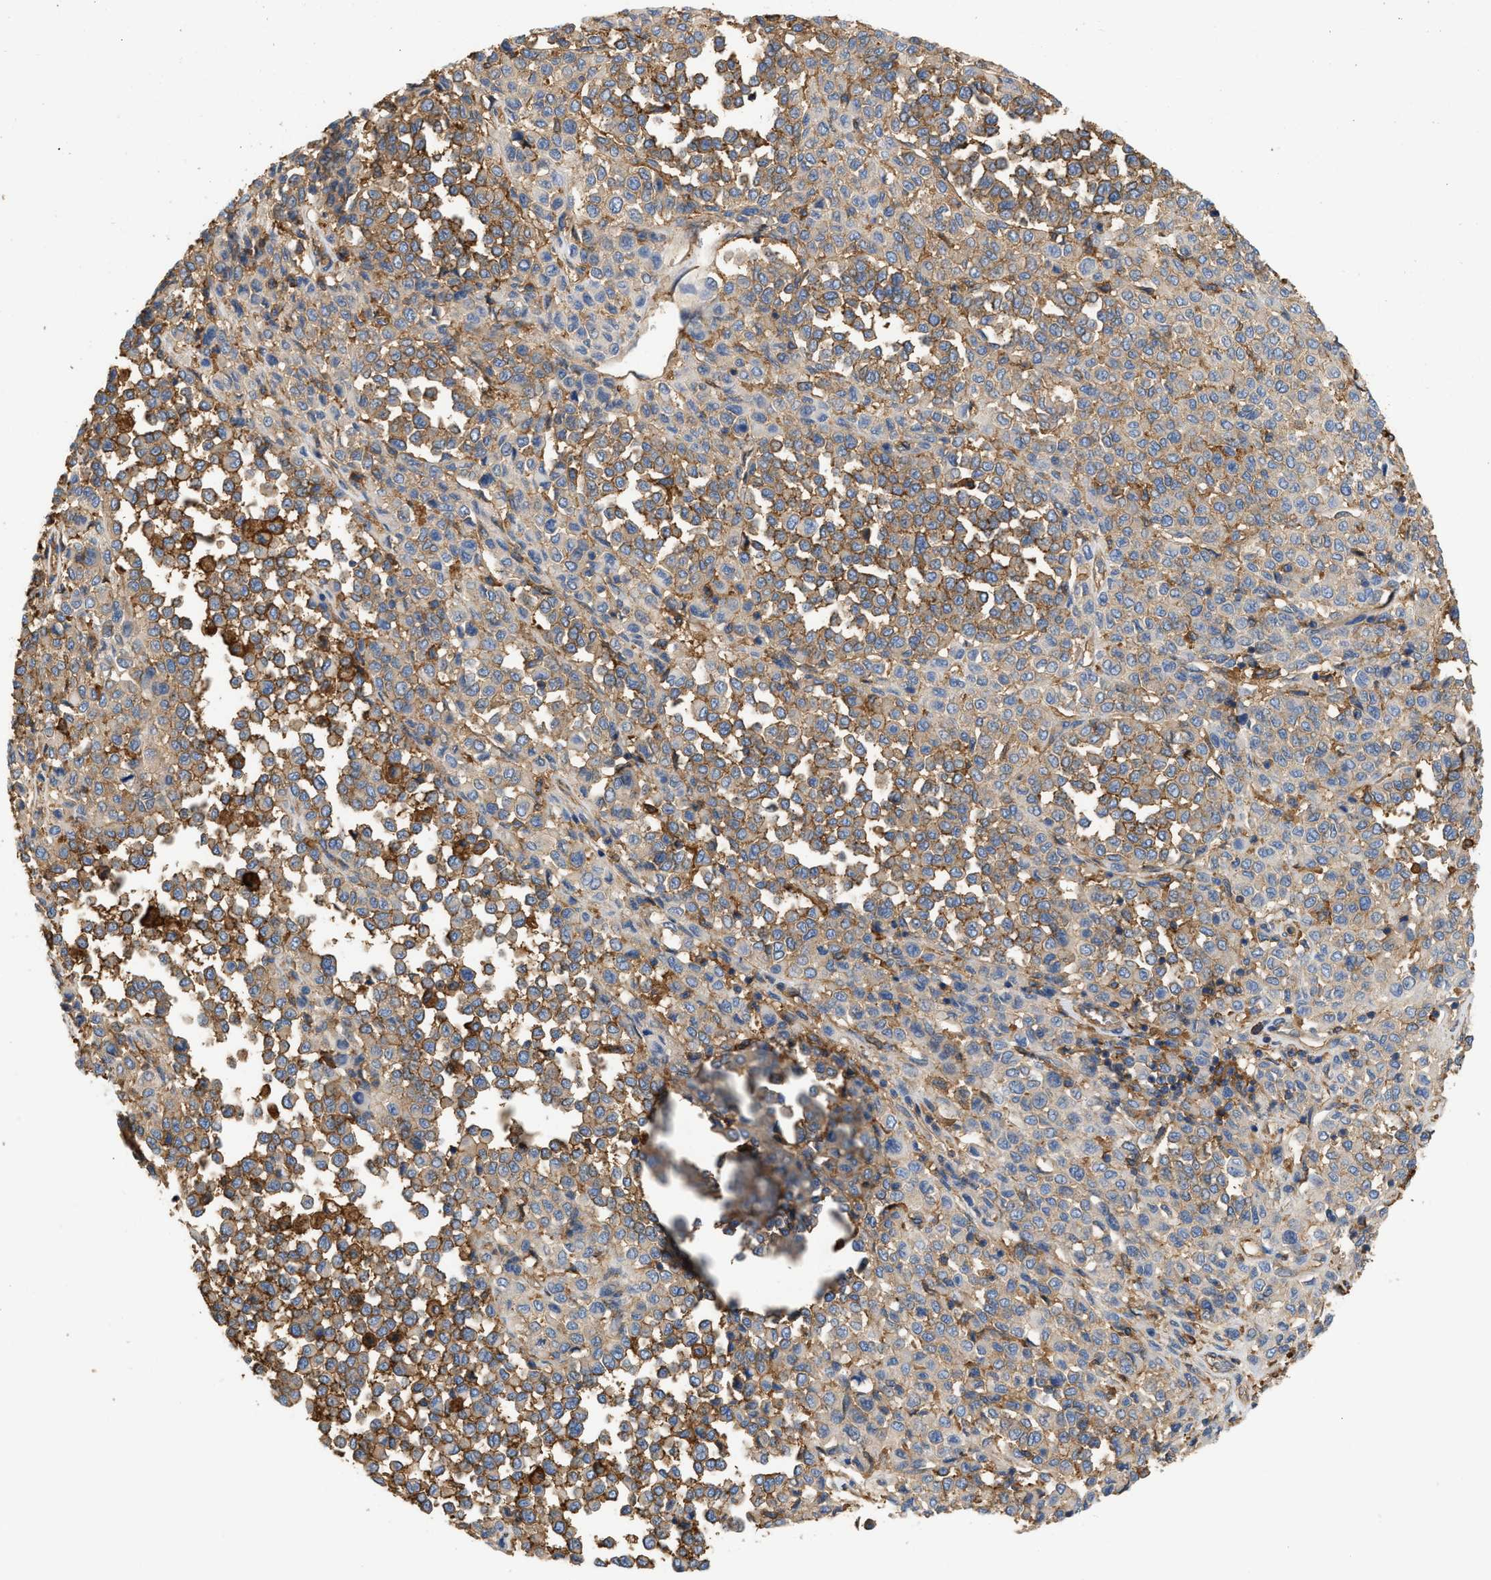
{"staining": {"intensity": "moderate", "quantity": ">75%", "location": "cytoplasmic/membranous"}, "tissue": "melanoma", "cell_type": "Tumor cells", "image_type": "cancer", "snomed": [{"axis": "morphology", "description": "Malignant melanoma, Metastatic site"}, {"axis": "topography", "description": "Pancreas"}], "caption": "Immunohistochemistry (IHC) of melanoma demonstrates medium levels of moderate cytoplasmic/membranous positivity in about >75% of tumor cells.", "gene": "GNB4", "patient": {"sex": "female", "age": 30}}